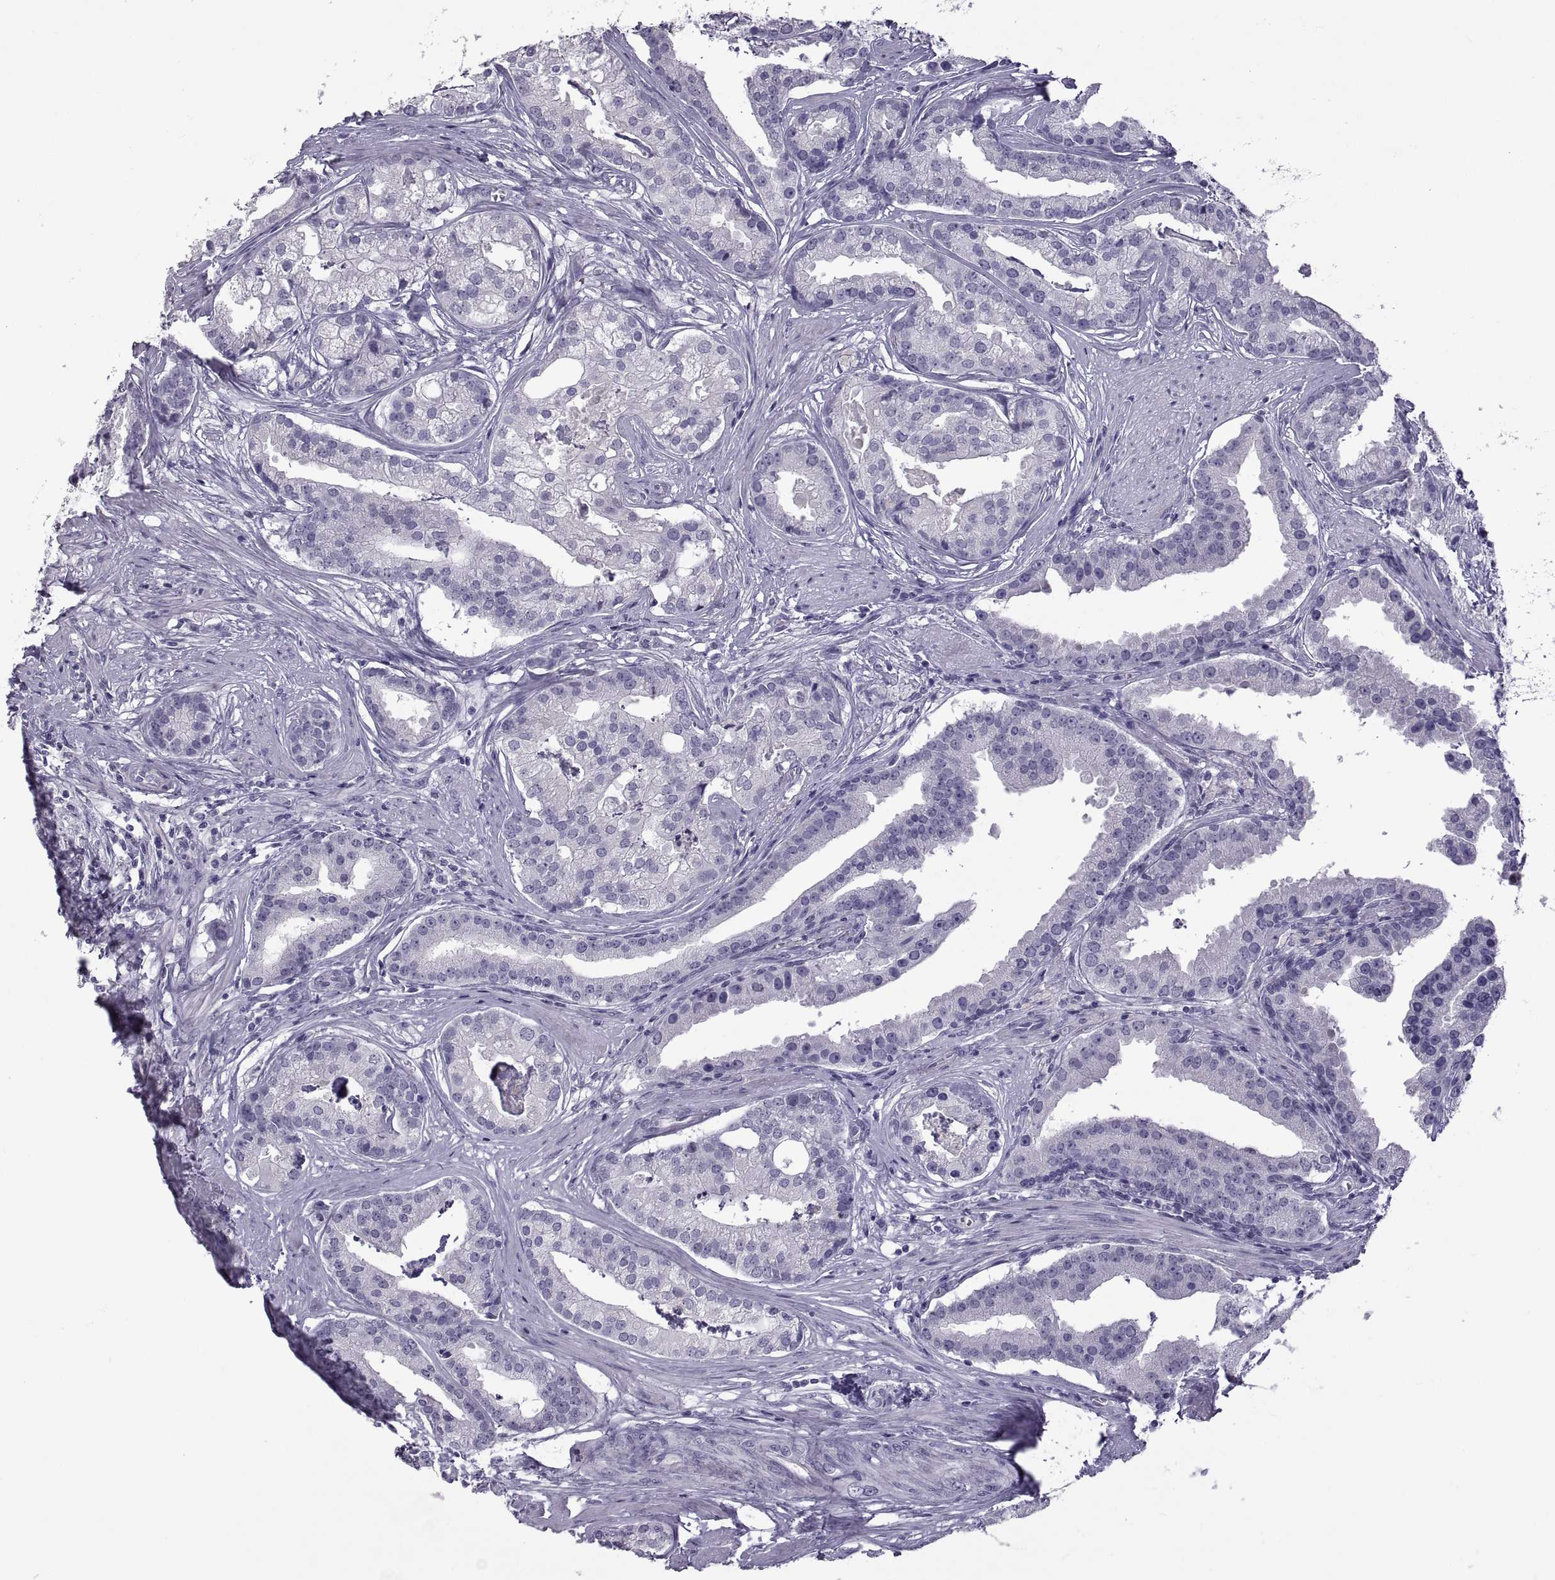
{"staining": {"intensity": "negative", "quantity": "none", "location": "none"}, "tissue": "prostate cancer", "cell_type": "Tumor cells", "image_type": "cancer", "snomed": [{"axis": "morphology", "description": "Adenocarcinoma, NOS"}, {"axis": "topography", "description": "Prostate and seminal vesicle, NOS"}, {"axis": "topography", "description": "Prostate"}], "caption": "Tumor cells are negative for protein expression in human prostate adenocarcinoma.", "gene": "RDM1", "patient": {"sex": "male", "age": 44}}